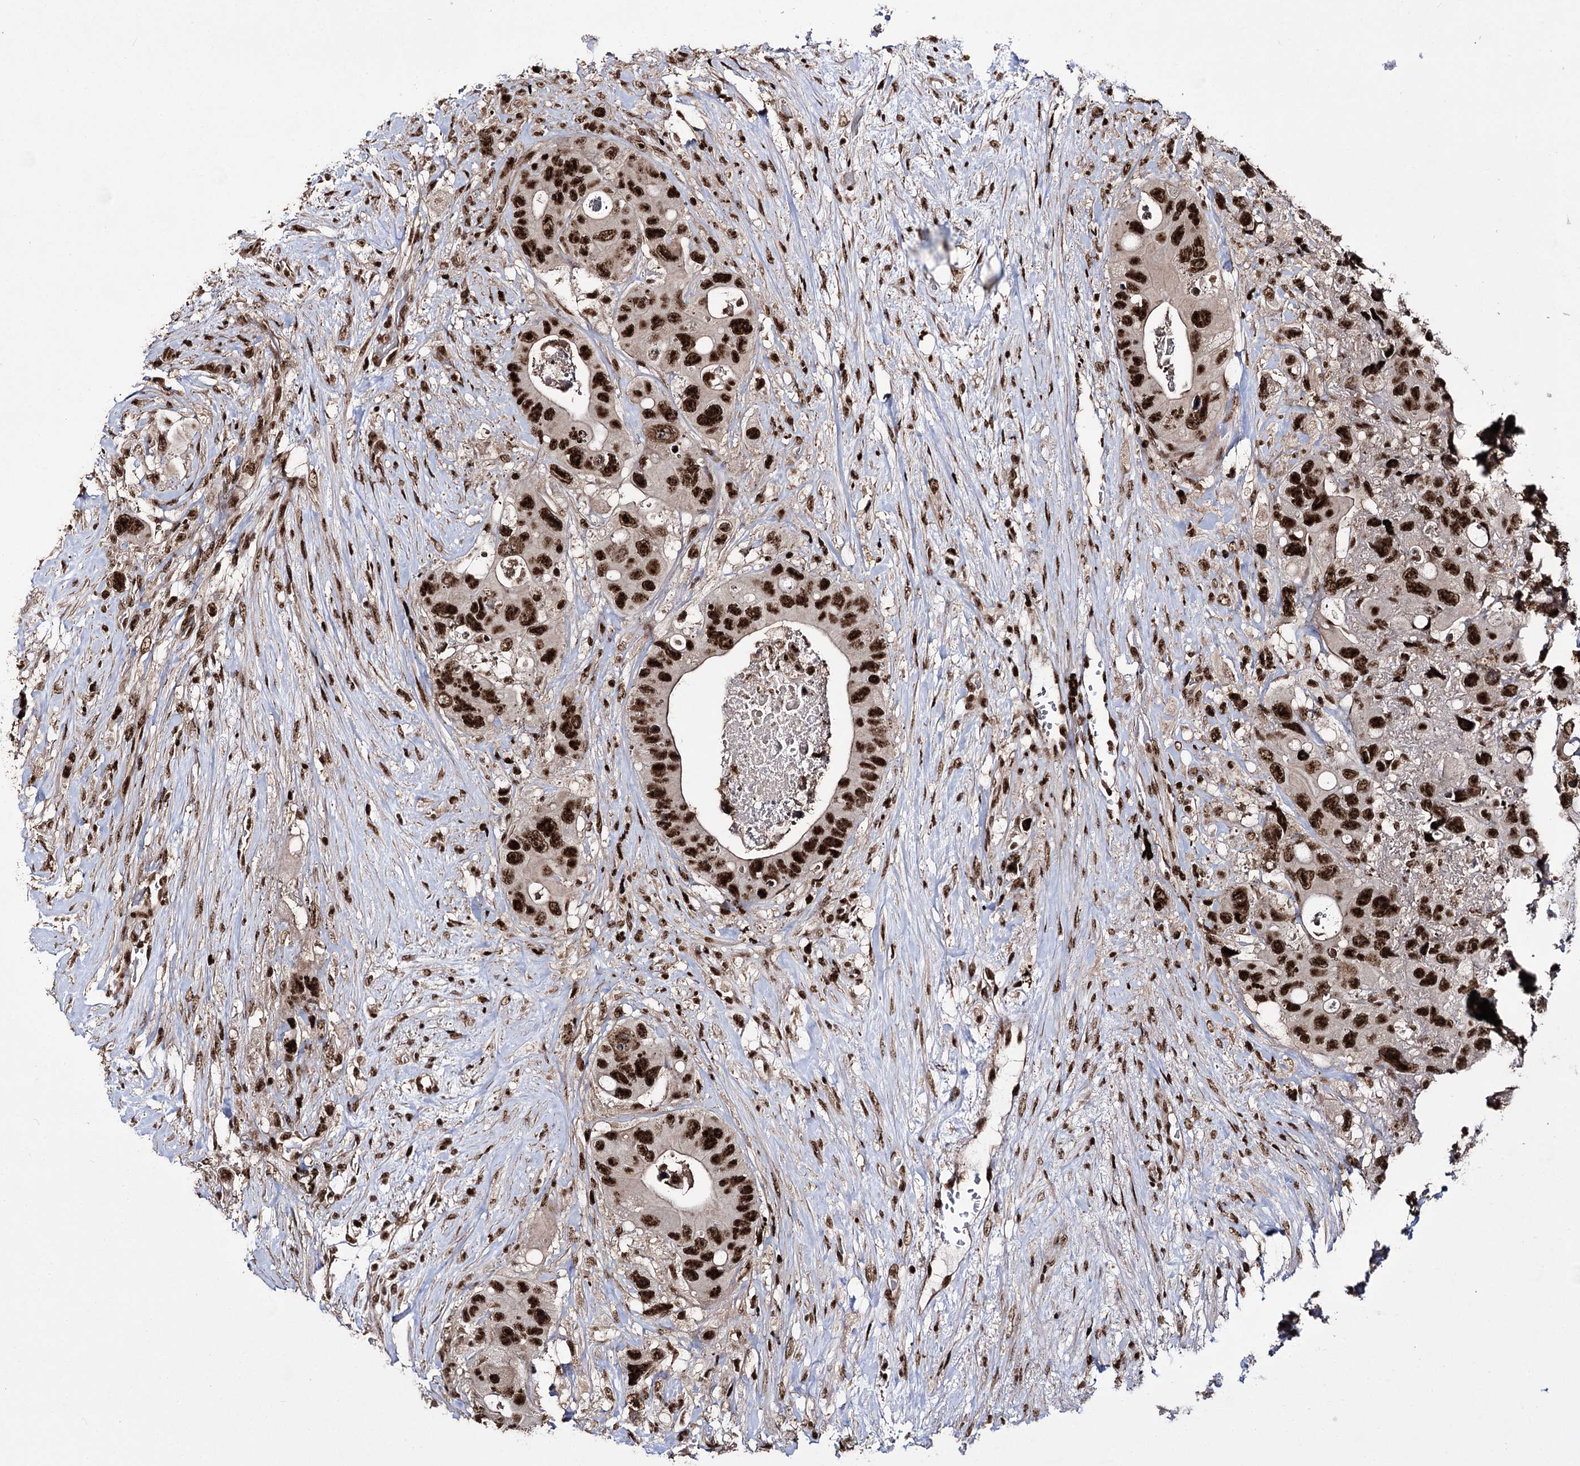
{"staining": {"intensity": "strong", "quantity": ">75%", "location": "nuclear"}, "tissue": "colorectal cancer", "cell_type": "Tumor cells", "image_type": "cancer", "snomed": [{"axis": "morphology", "description": "Adenocarcinoma, NOS"}, {"axis": "topography", "description": "Colon"}], "caption": "Immunohistochemistry (IHC) (DAB) staining of human colorectal cancer reveals strong nuclear protein positivity in about >75% of tumor cells. (brown staining indicates protein expression, while blue staining denotes nuclei).", "gene": "PRPF40A", "patient": {"sex": "female", "age": 46}}